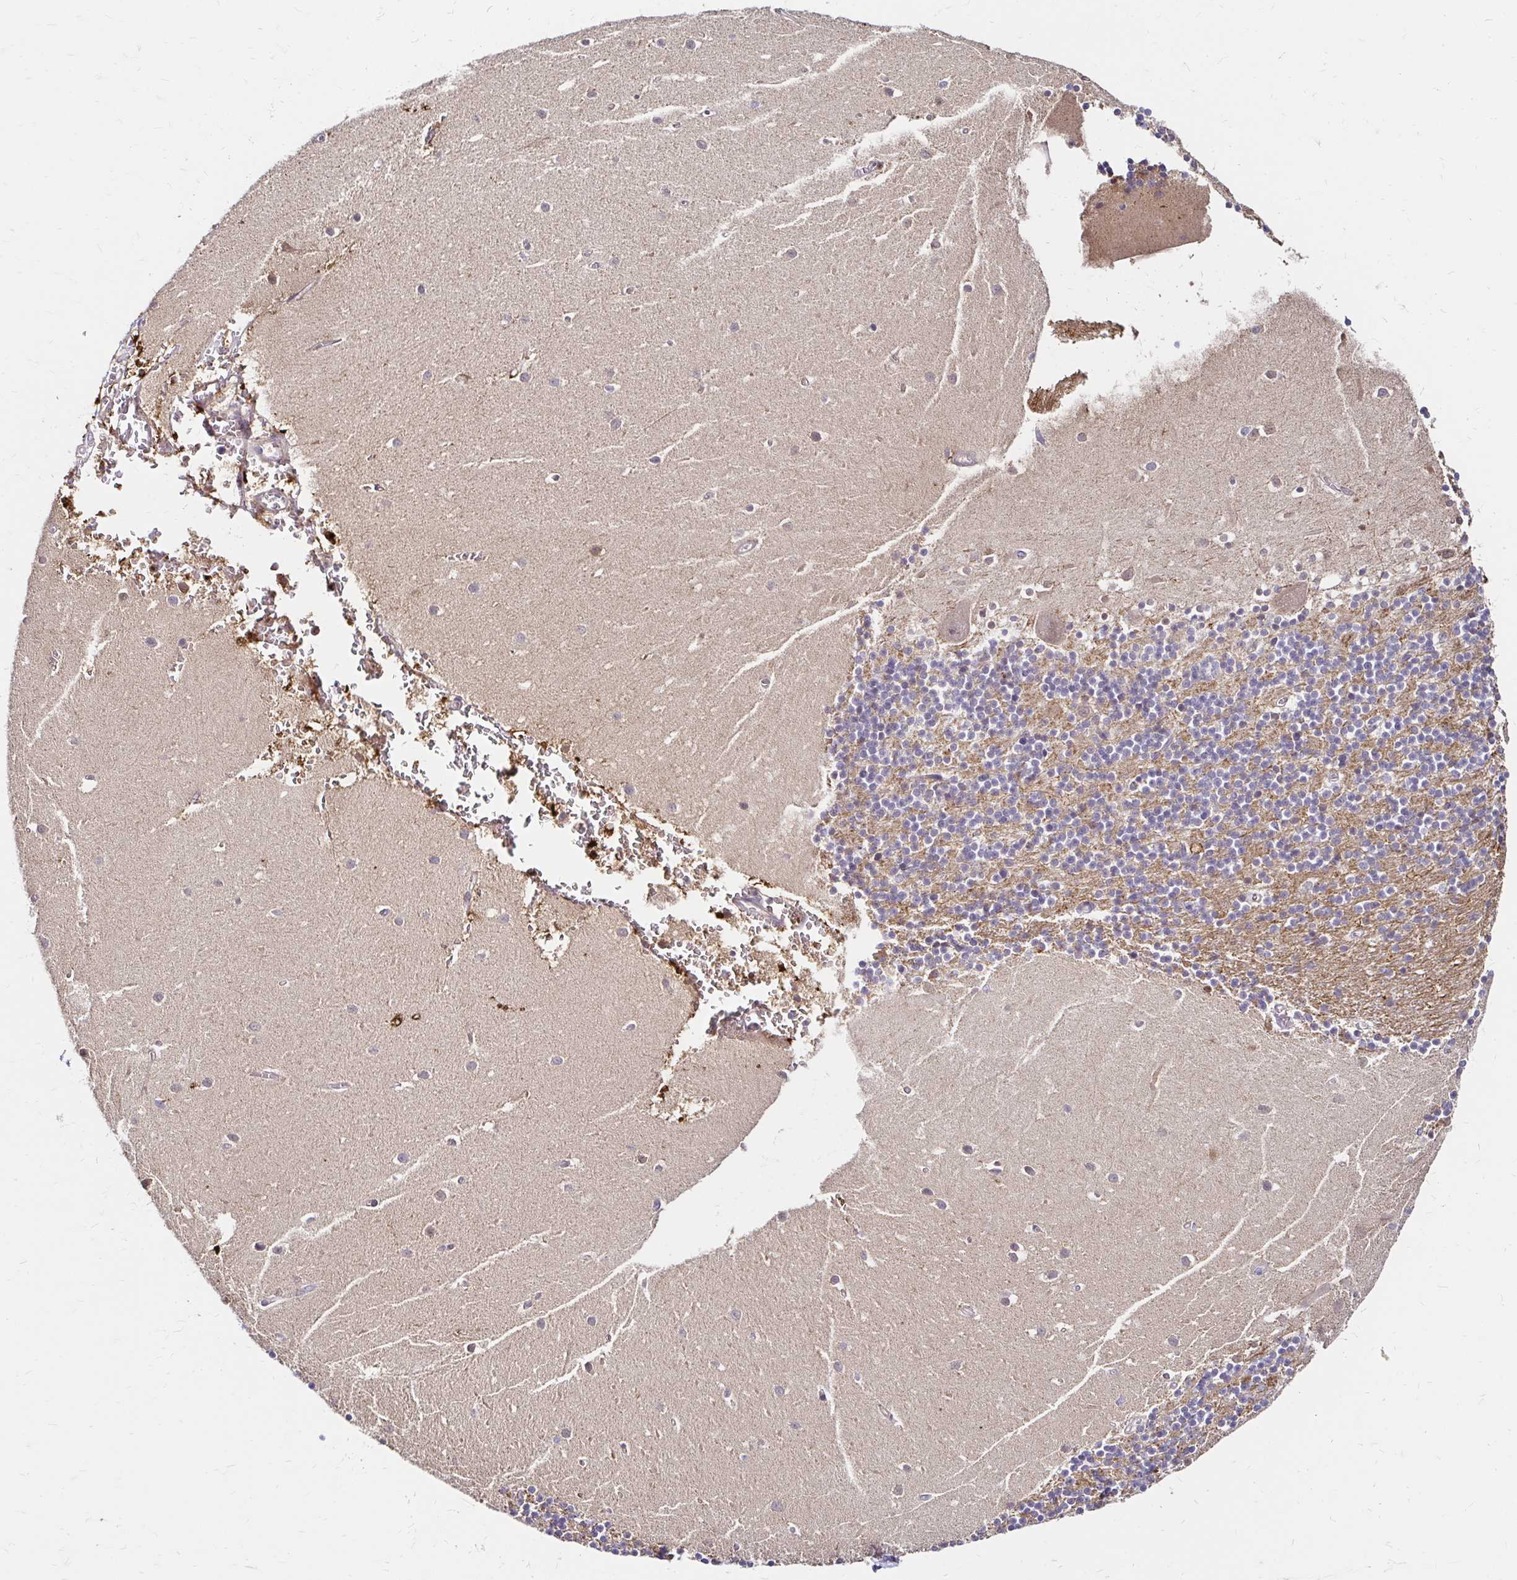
{"staining": {"intensity": "negative", "quantity": "none", "location": "none"}, "tissue": "cerebellum", "cell_type": "Cells in granular layer", "image_type": "normal", "snomed": [{"axis": "morphology", "description": "Normal tissue, NOS"}, {"axis": "topography", "description": "Cerebellum"}], "caption": "An image of cerebellum stained for a protein reveals no brown staining in cells in granular layer.", "gene": "GUCY1A1", "patient": {"sex": "male", "age": 54}}